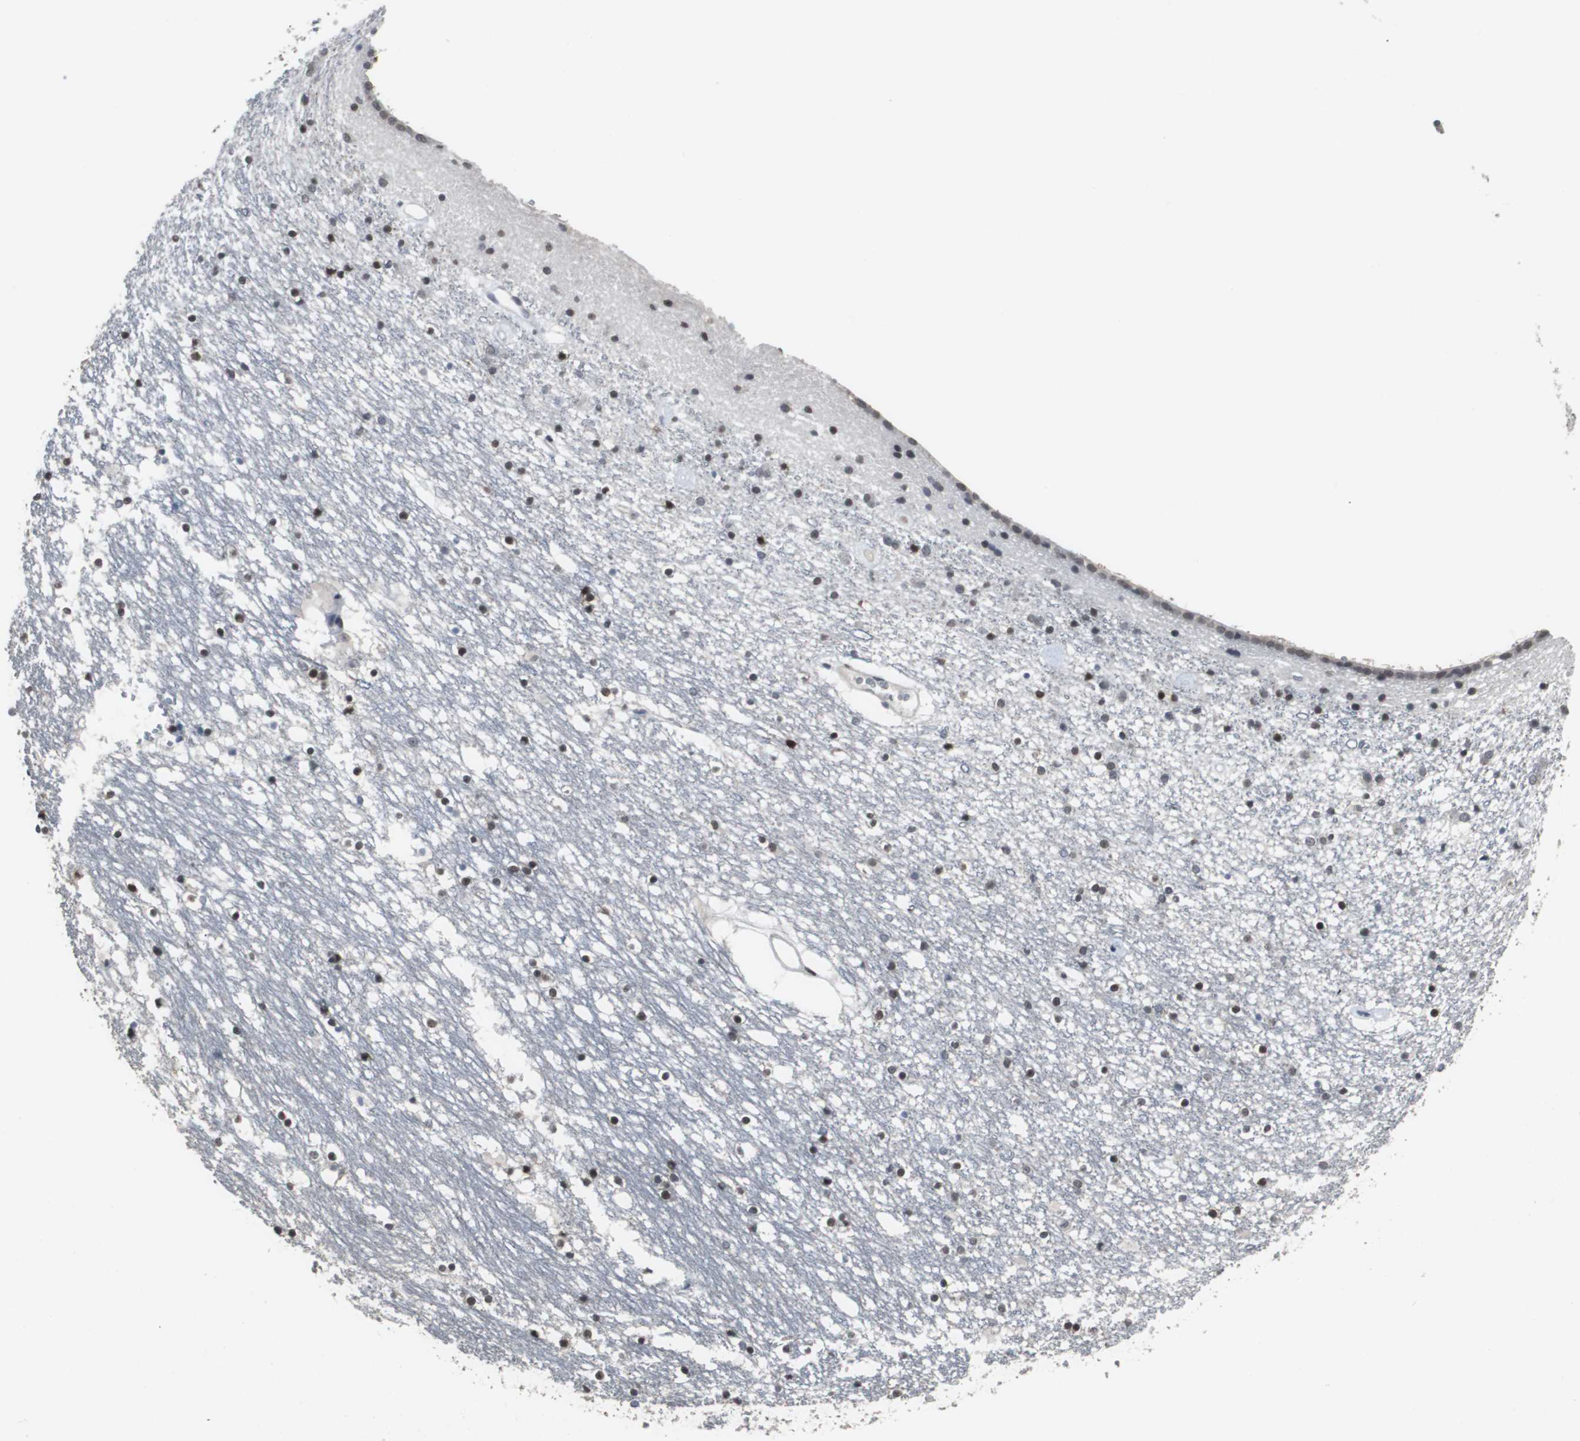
{"staining": {"intensity": "strong", "quantity": ">75%", "location": "nuclear"}, "tissue": "caudate", "cell_type": "Glial cells", "image_type": "normal", "snomed": [{"axis": "morphology", "description": "Normal tissue, NOS"}, {"axis": "topography", "description": "Lateral ventricle wall"}], "caption": "IHC of normal caudate demonstrates high levels of strong nuclear expression in approximately >75% of glial cells.", "gene": "FOXP4", "patient": {"sex": "male", "age": 45}}